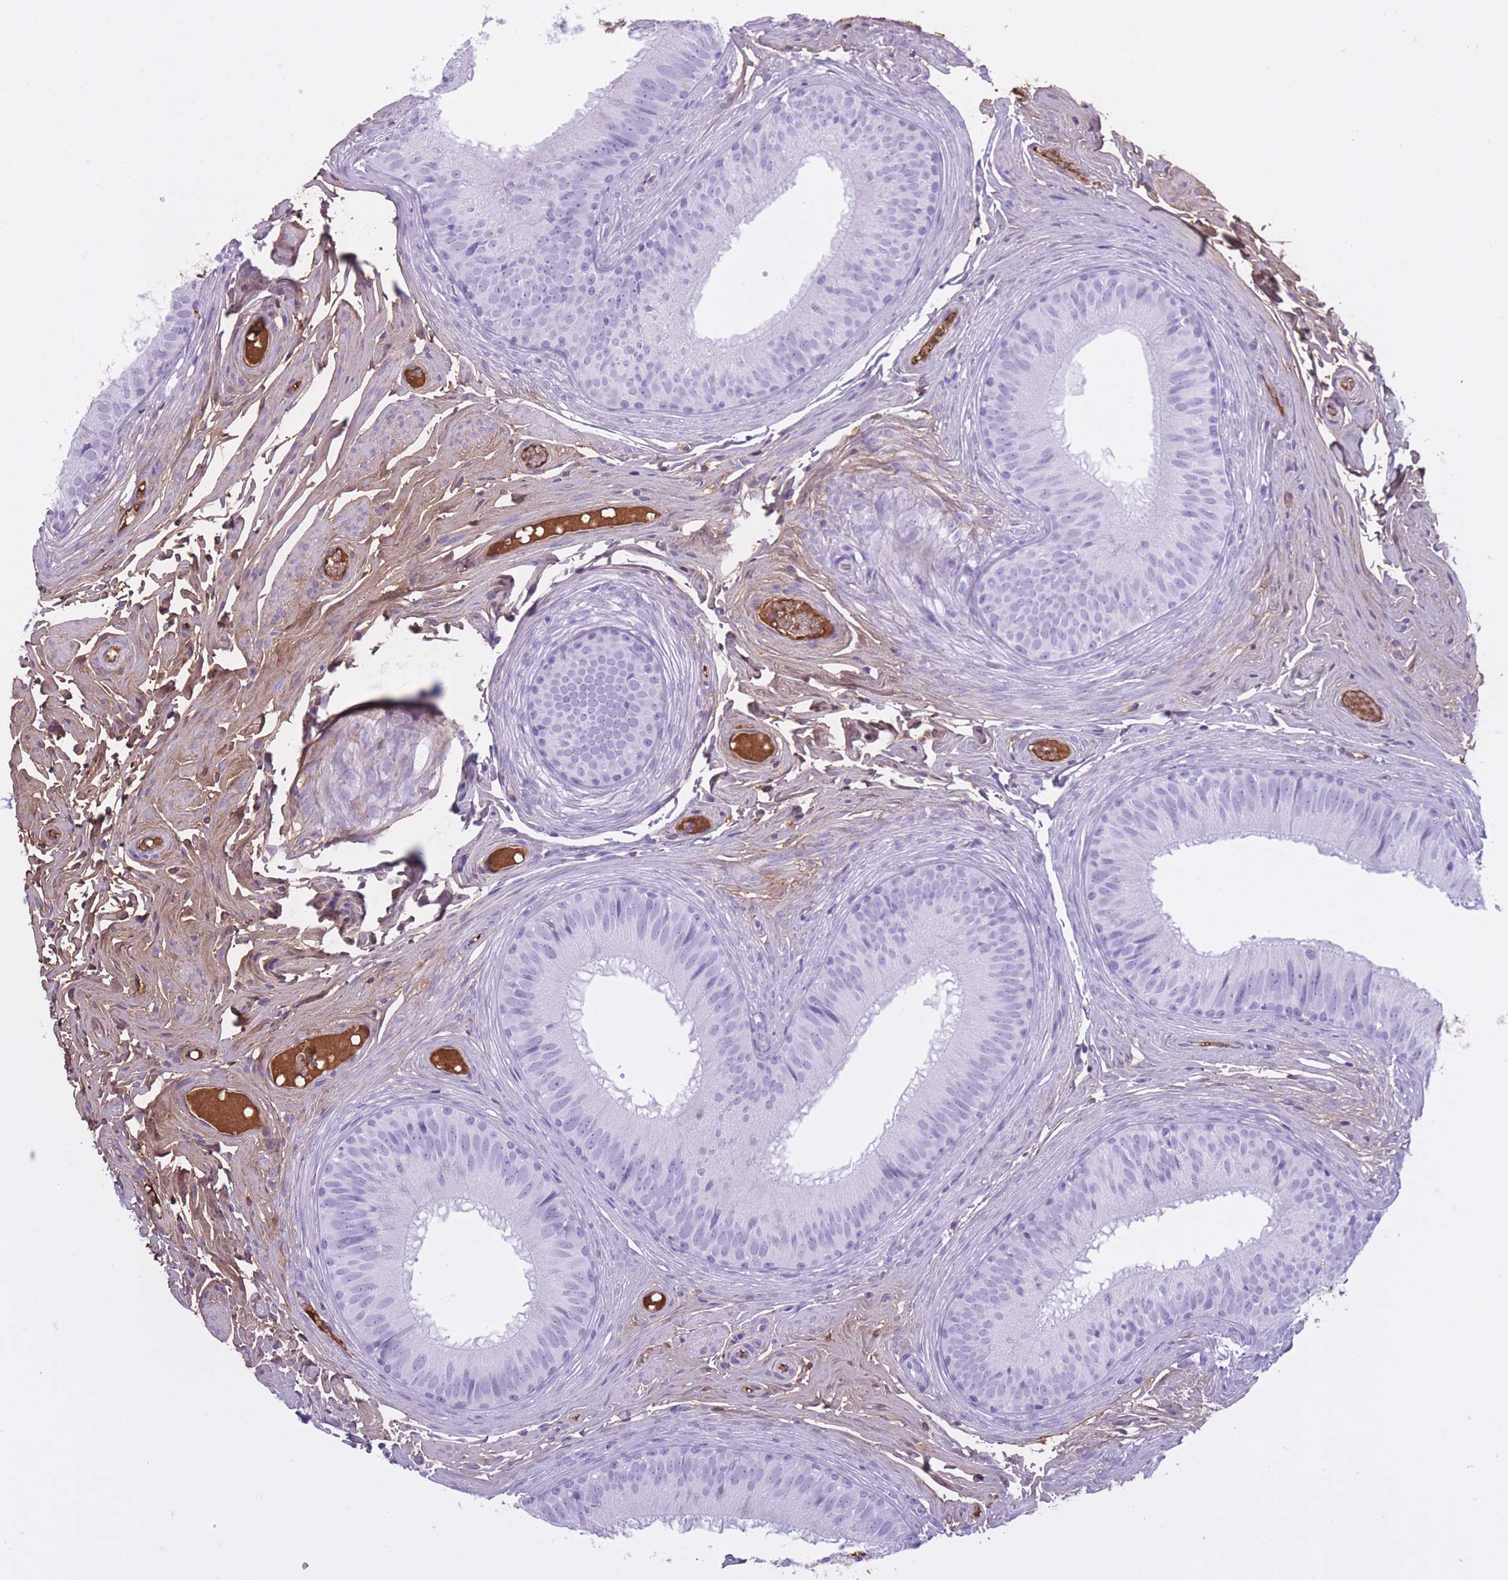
{"staining": {"intensity": "weak", "quantity": "<25%", "location": "cytoplasmic/membranous"}, "tissue": "epididymis", "cell_type": "Glandular cells", "image_type": "normal", "snomed": [{"axis": "morphology", "description": "Normal tissue, NOS"}, {"axis": "topography", "description": "Epididymis, spermatic cord, NOS"}], "caption": "This image is of normal epididymis stained with IHC to label a protein in brown with the nuclei are counter-stained blue. There is no positivity in glandular cells.", "gene": "AP3S1", "patient": {"sex": "male", "age": 25}}